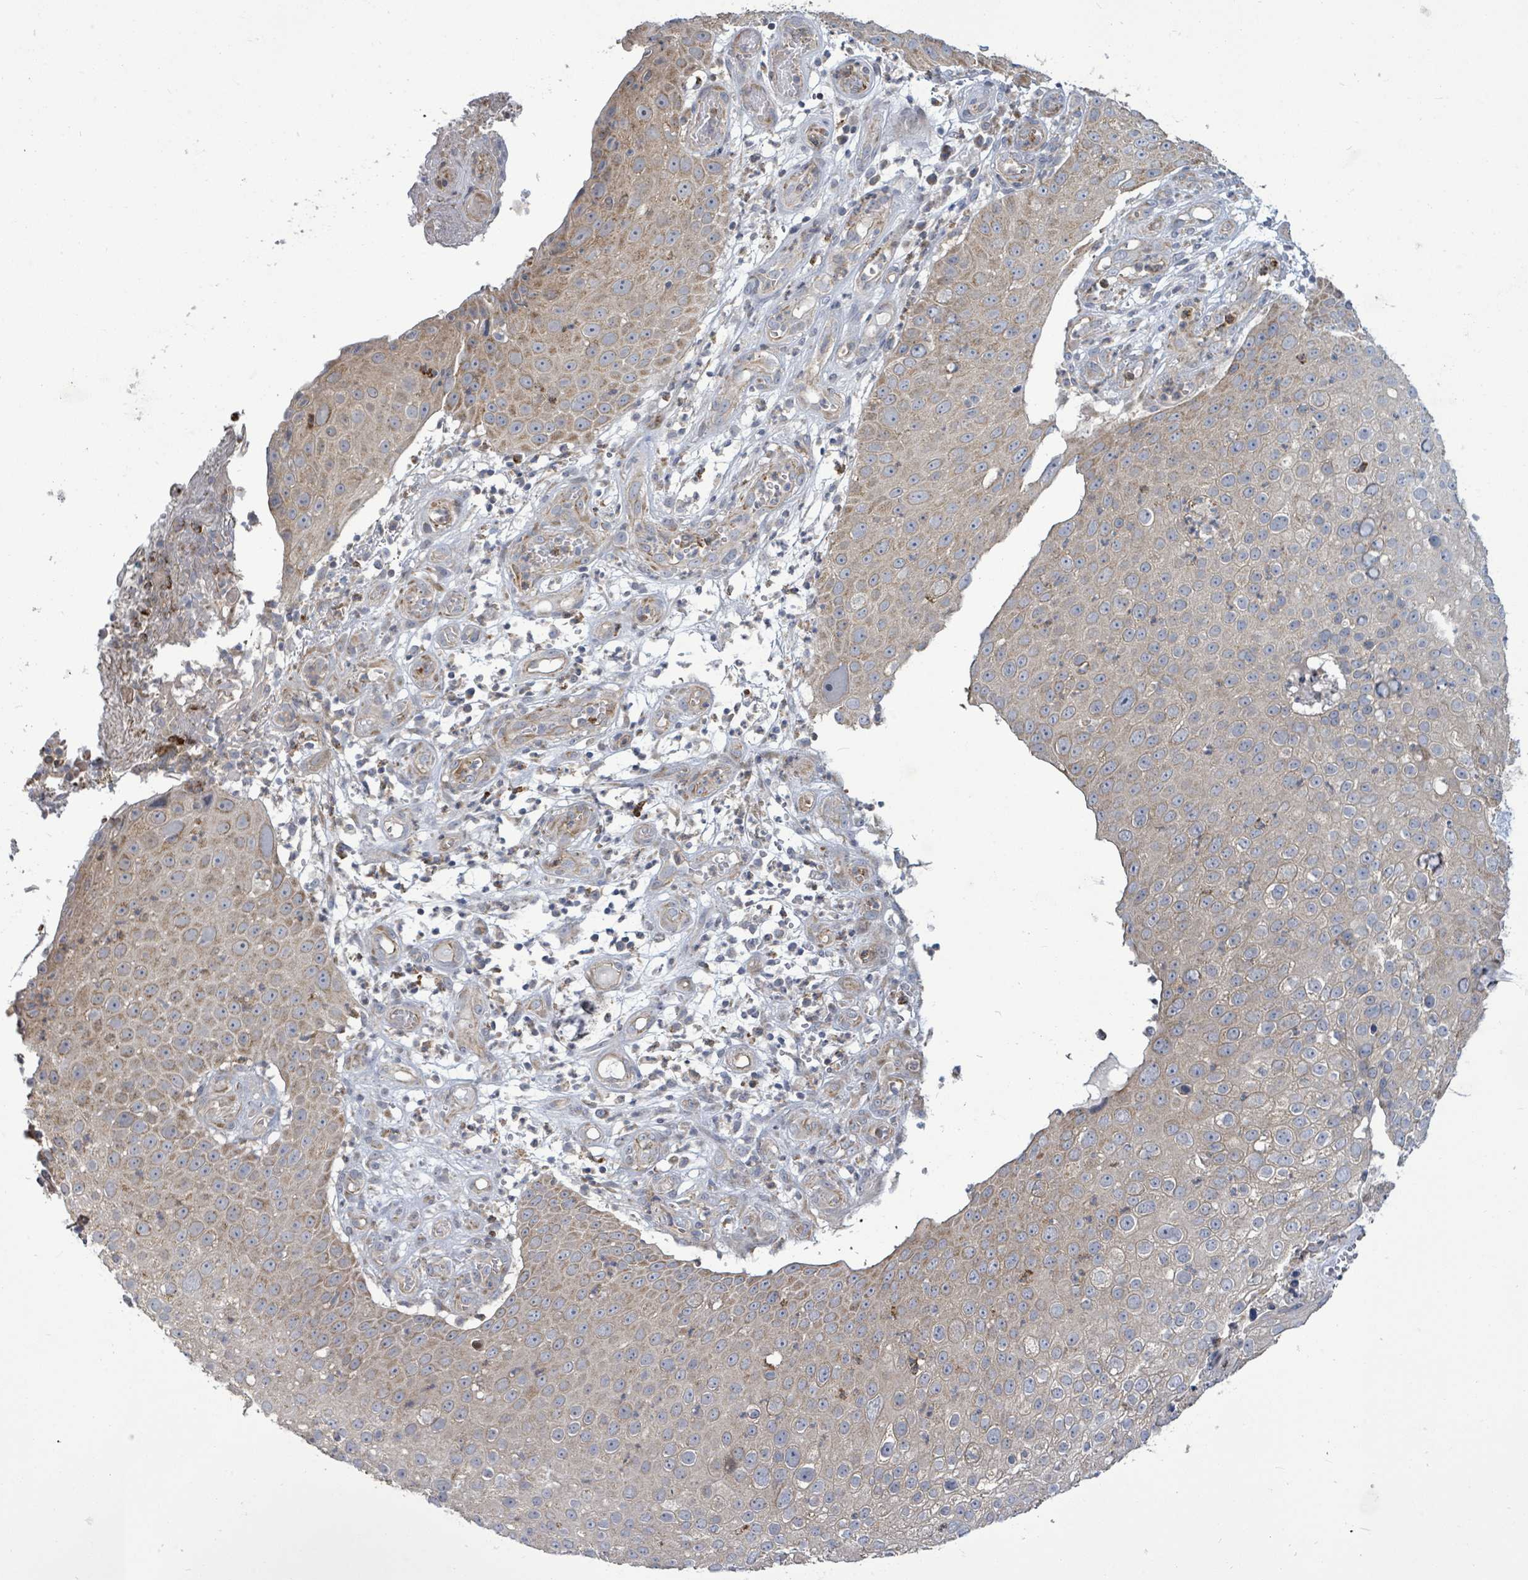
{"staining": {"intensity": "moderate", "quantity": "25%-75%", "location": "cytoplasmic/membranous"}, "tissue": "skin cancer", "cell_type": "Tumor cells", "image_type": "cancer", "snomed": [{"axis": "morphology", "description": "Squamous cell carcinoma, NOS"}, {"axis": "topography", "description": "Skin"}], "caption": "Skin cancer (squamous cell carcinoma) tissue demonstrates moderate cytoplasmic/membranous expression in approximately 25%-75% of tumor cells", "gene": "KBTBD11", "patient": {"sex": "male", "age": 71}}